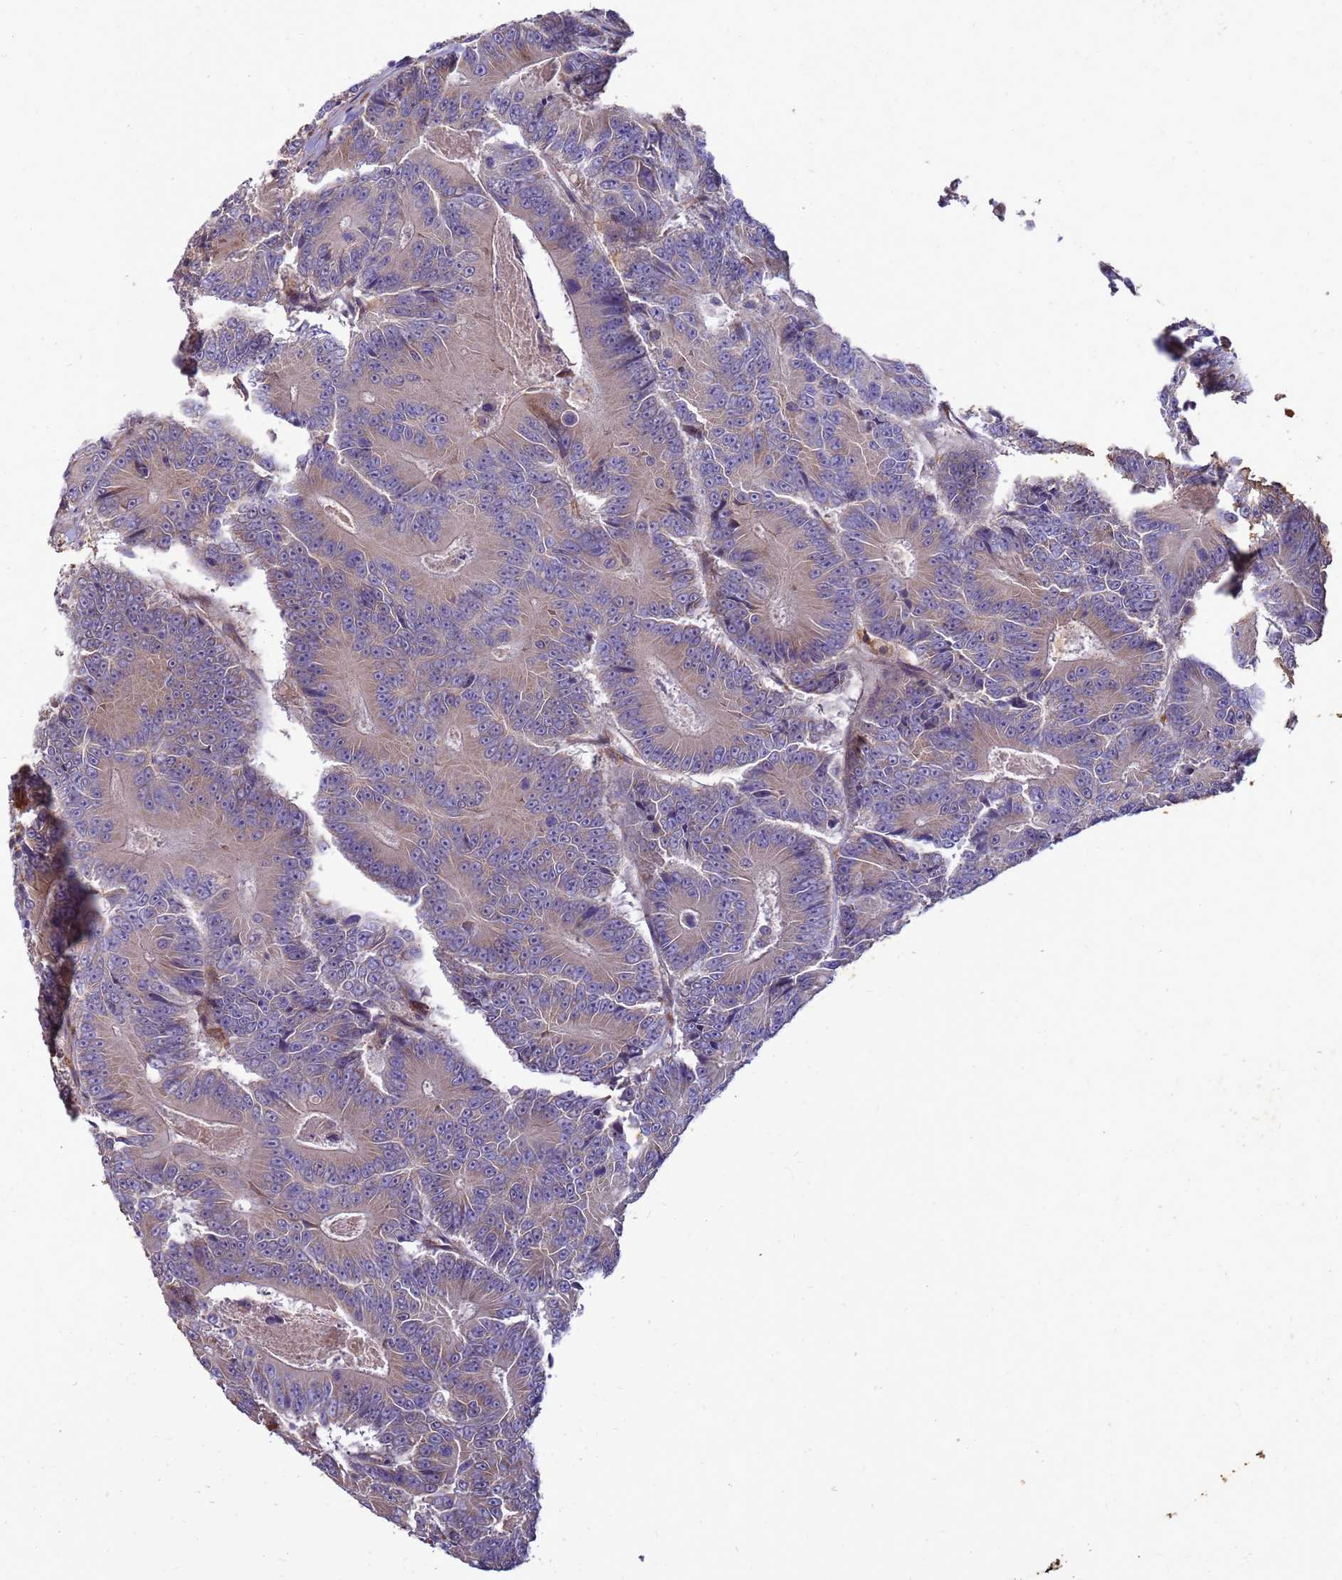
{"staining": {"intensity": "weak", "quantity": "<25%", "location": "cytoplasmic/membranous"}, "tissue": "colorectal cancer", "cell_type": "Tumor cells", "image_type": "cancer", "snomed": [{"axis": "morphology", "description": "Adenocarcinoma, NOS"}, {"axis": "topography", "description": "Colon"}], "caption": "A micrograph of human adenocarcinoma (colorectal) is negative for staining in tumor cells. (Brightfield microscopy of DAB immunohistochemistry at high magnification).", "gene": "RNF215", "patient": {"sex": "male", "age": 83}}